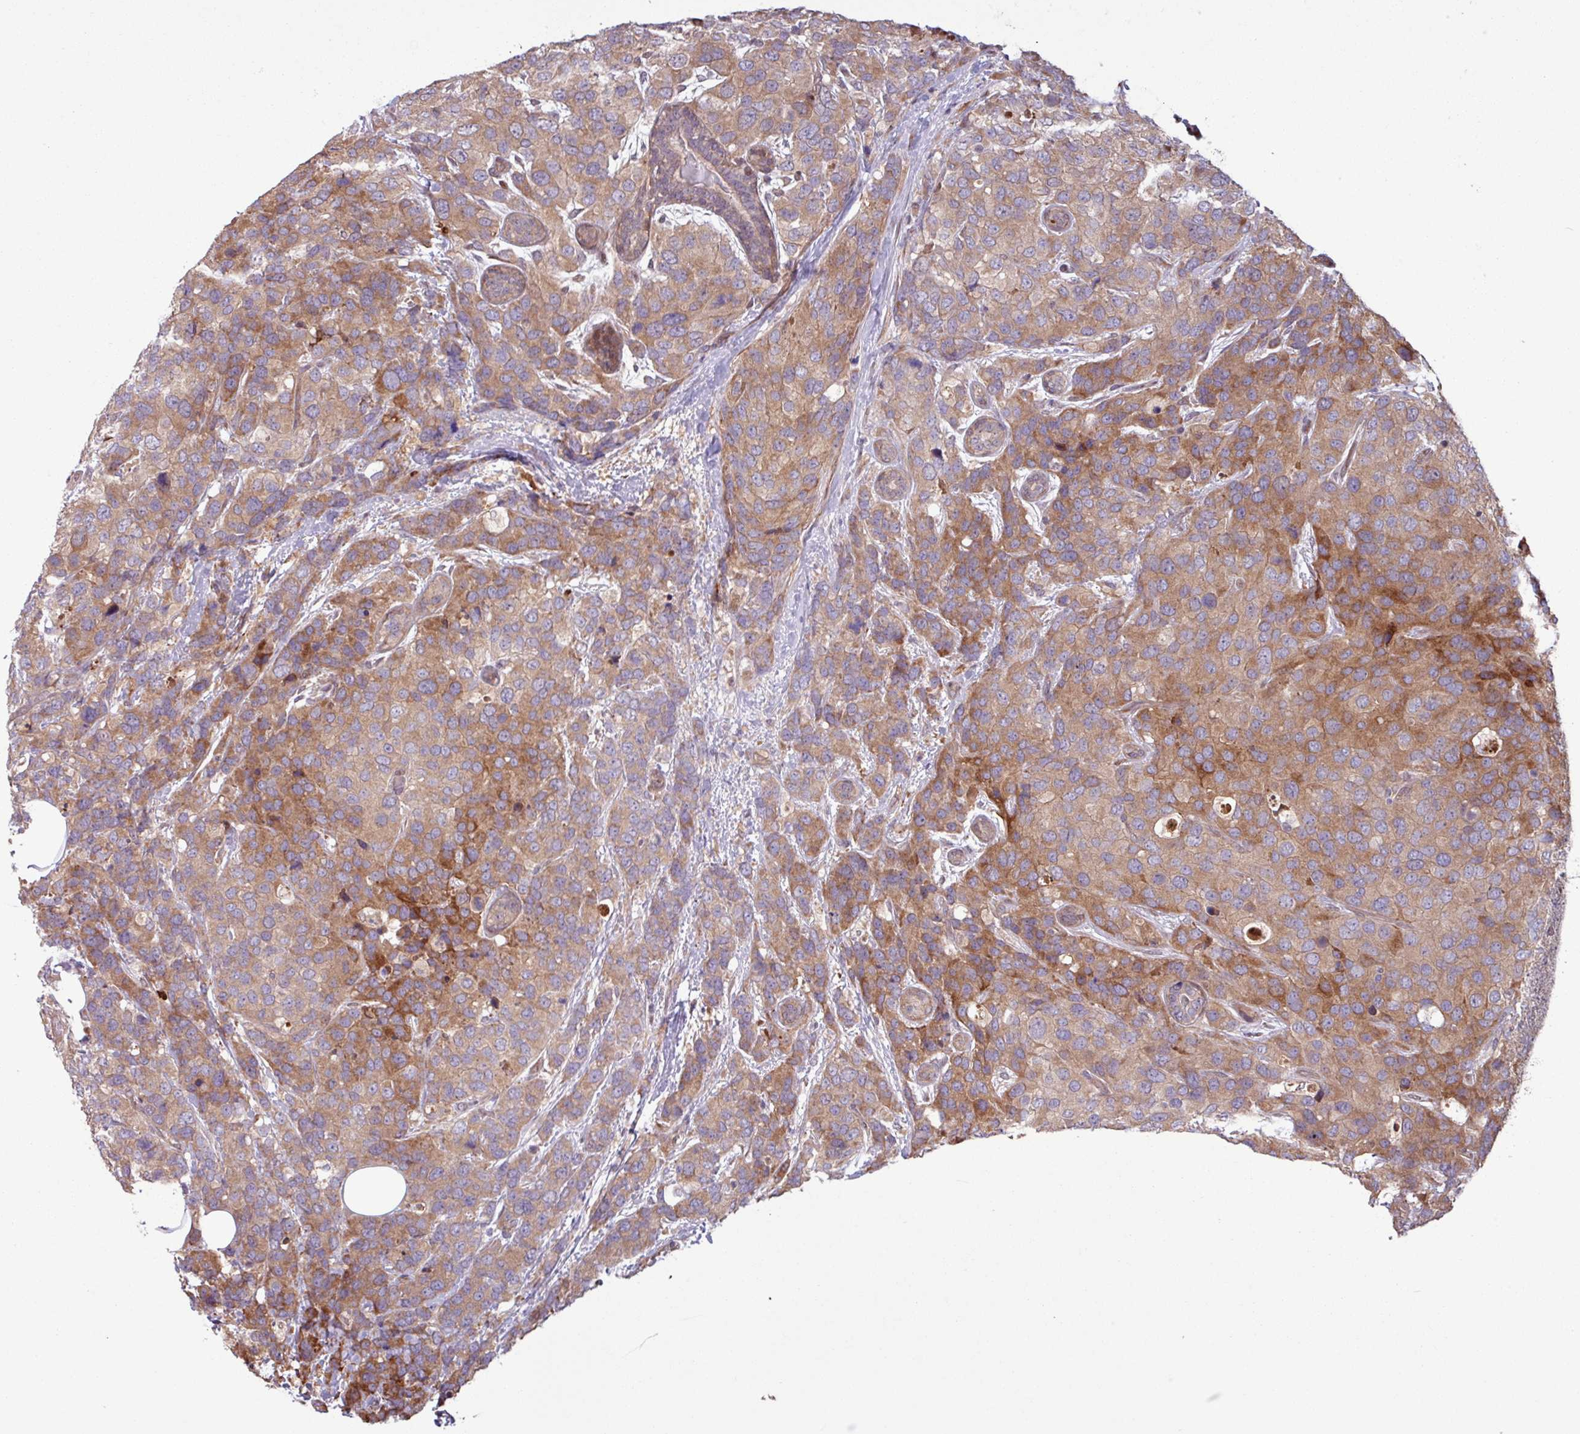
{"staining": {"intensity": "moderate", "quantity": ">75%", "location": "cytoplasmic/membranous"}, "tissue": "breast cancer", "cell_type": "Tumor cells", "image_type": "cancer", "snomed": [{"axis": "morphology", "description": "Lobular carcinoma"}, {"axis": "topography", "description": "Breast"}], "caption": "Moderate cytoplasmic/membranous protein expression is present in about >75% of tumor cells in lobular carcinoma (breast).", "gene": "PDPR", "patient": {"sex": "female", "age": 59}}